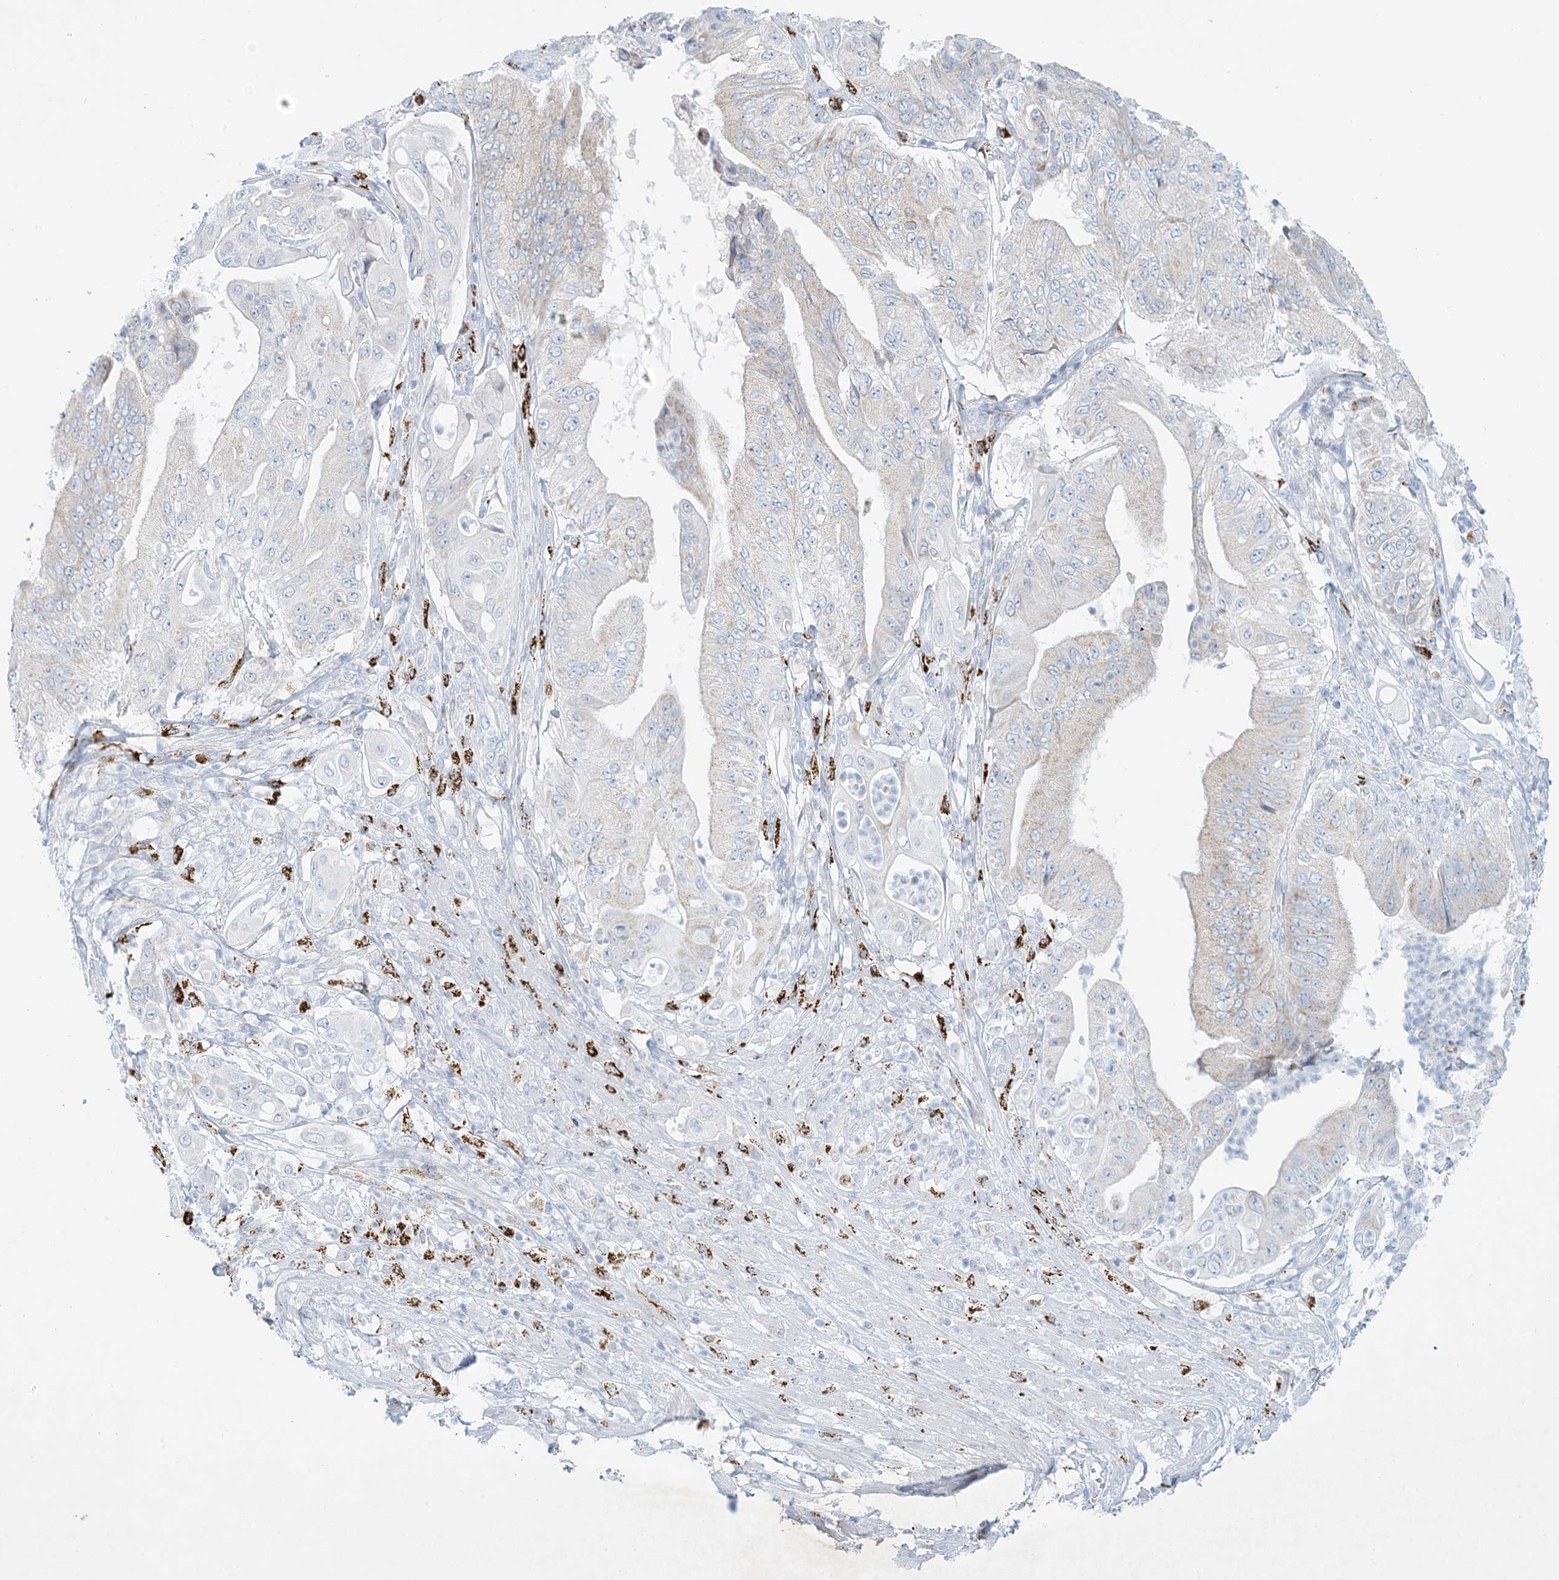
{"staining": {"intensity": "weak", "quantity": "<25%", "location": "cytoplasmic/membranous"}, "tissue": "pancreatic cancer", "cell_type": "Tumor cells", "image_type": "cancer", "snomed": [{"axis": "morphology", "description": "Adenocarcinoma, NOS"}, {"axis": "topography", "description": "Pancreas"}], "caption": "Micrograph shows no protein expression in tumor cells of adenocarcinoma (pancreatic) tissue.", "gene": "ZDHHC4", "patient": {"sex": "female", "age": 77}}